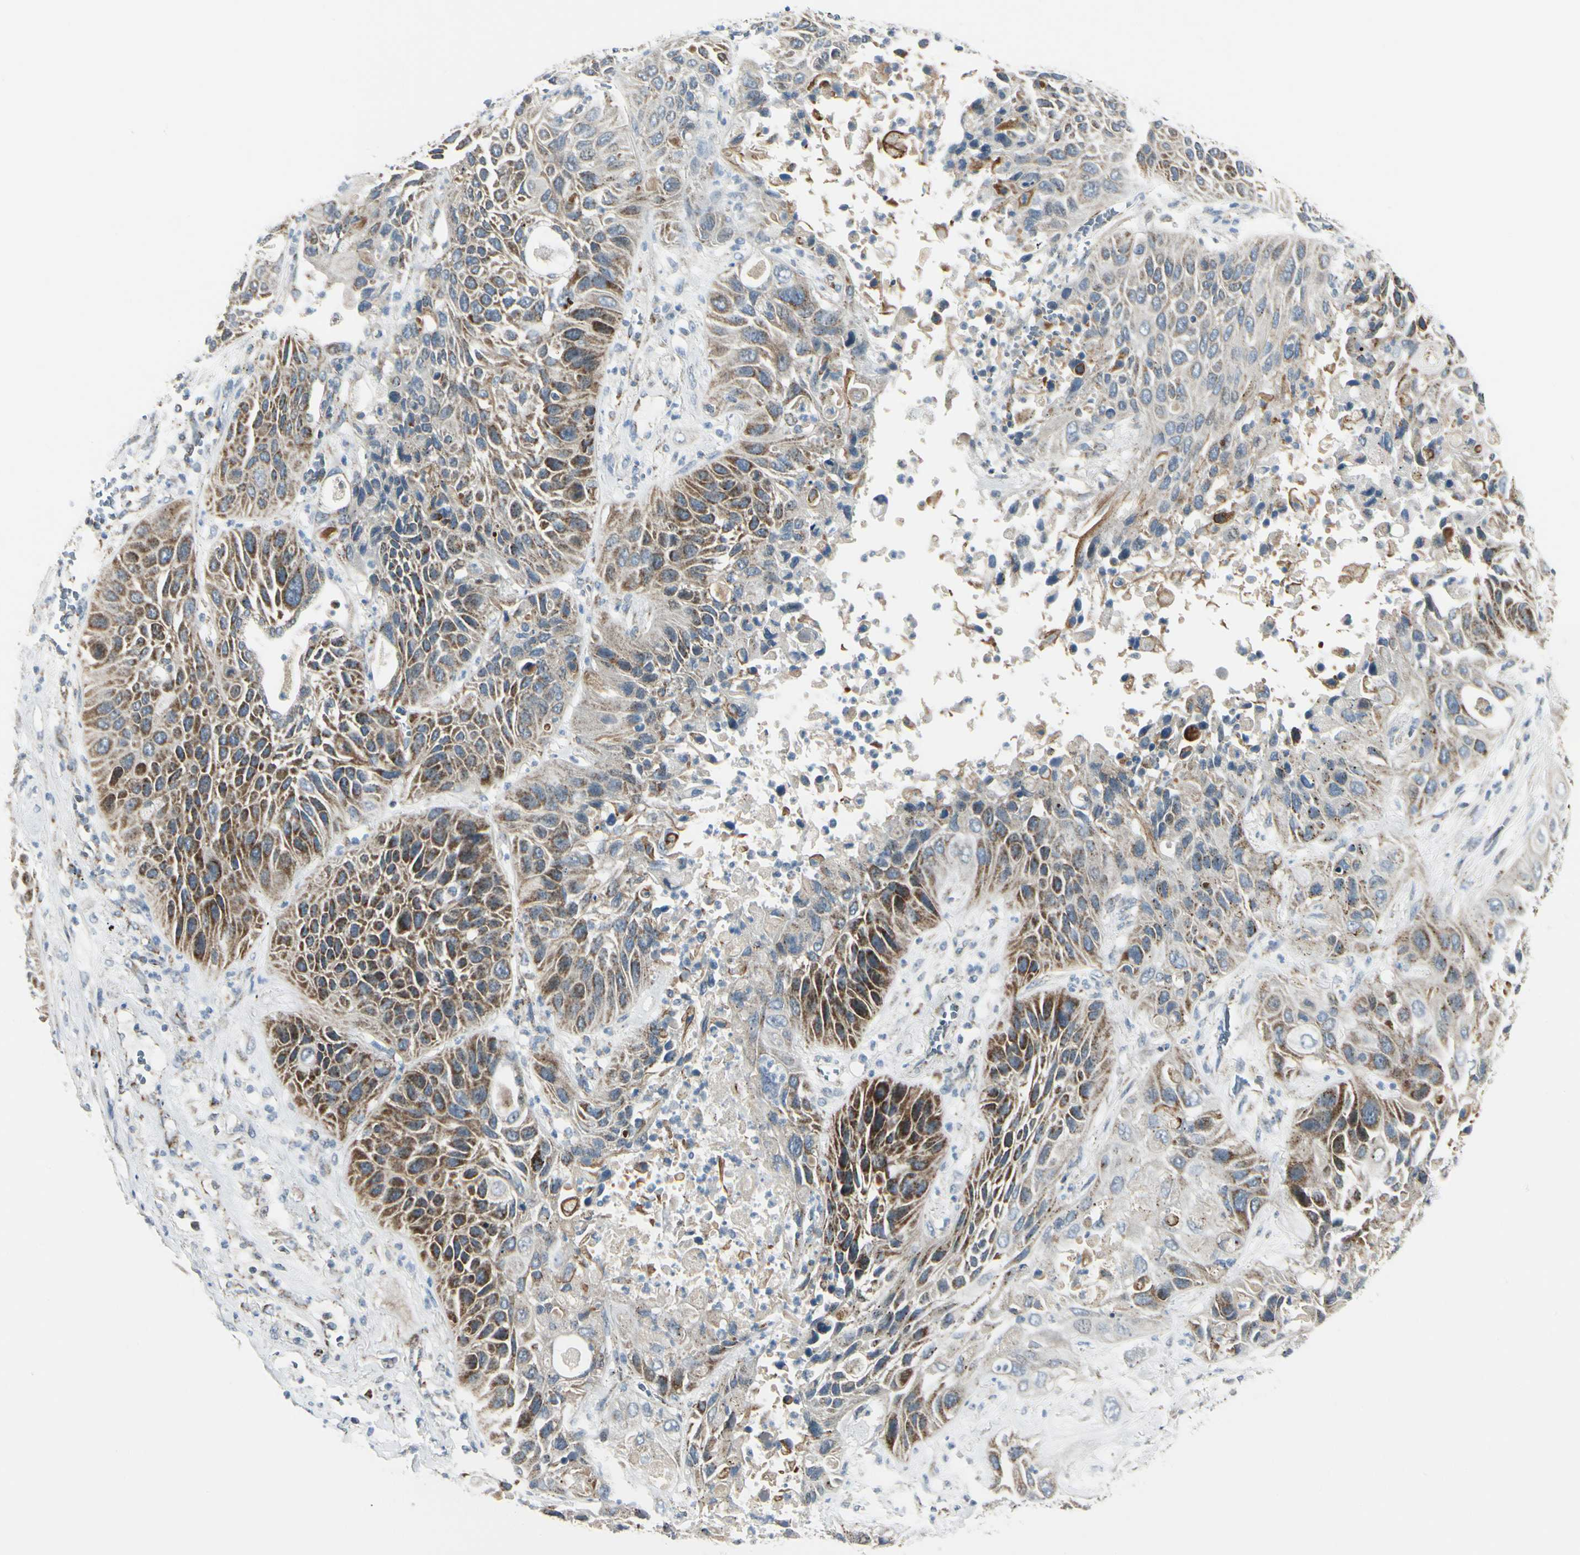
{"staining": {"intensity": "strong", "quantity": ">75%", "location": "cytoplasmic/membranous"}, "tissue": "lung cancer", "cell_type": "Tumor cells", "image_type": "cancer", "snomed": [{"axis": "morphology", "description": "Squamous cell carcinoma, NOS"}, {"axis": "topography", "description": "Lung"}], "caption": "Human squamous cell carcinoma (lung) stained with a protein marker reveals strong staining in tumor cells.", "gene": "ANKS6", "patient": {"sex": "female", "age": 76}}